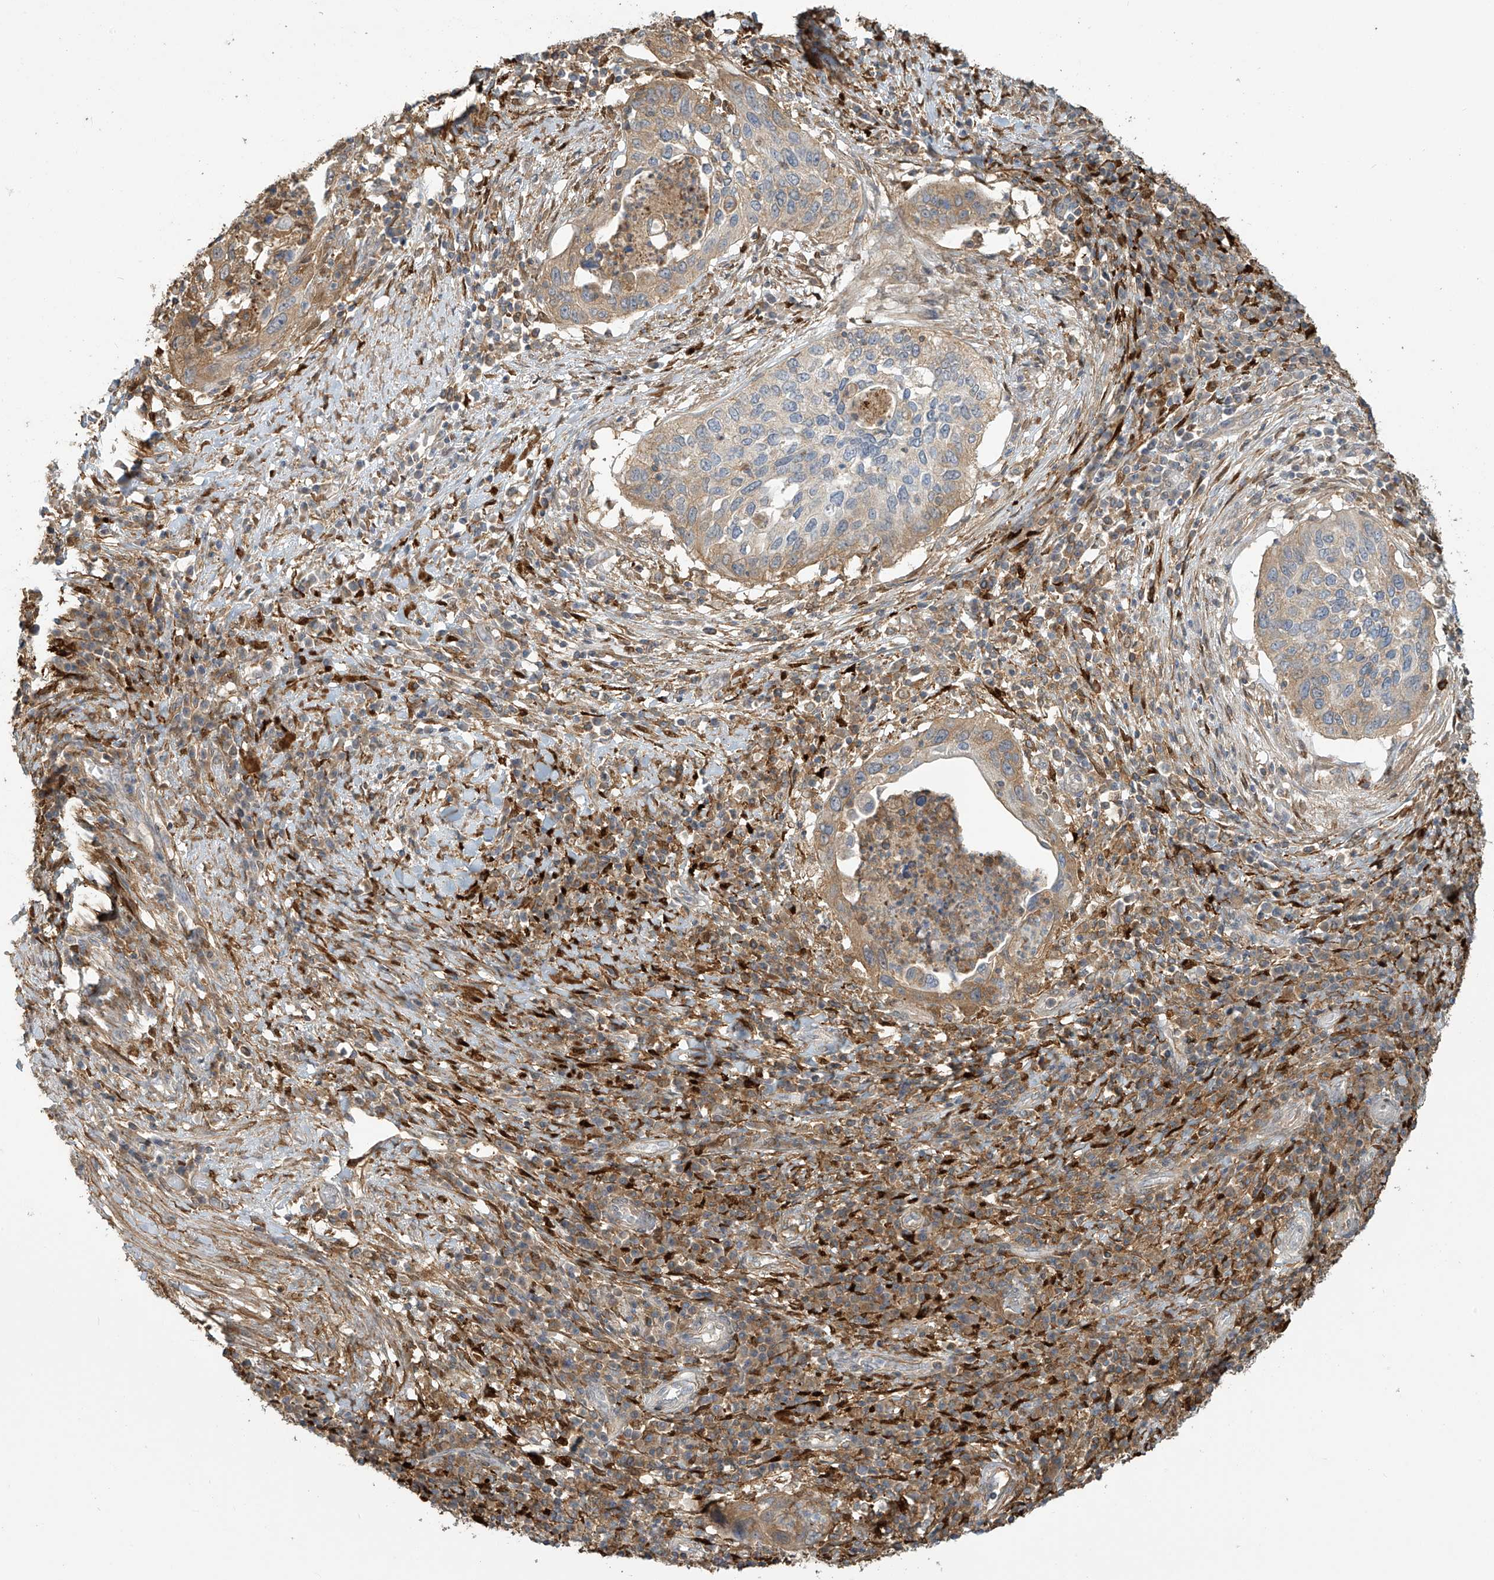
{"staining": {"intensity": "weak", "quantity": "<25%", "location": "cytoplasmic/membranous"}, "tissue": "cervical cancer", "cell_type": "Tumor cells", "image_type": "cancer", "snomed": [{"axis": "morphology", "description": "Squamous cell carcinoma, NOS"}, {"axis": "topography", "description": "Cervix"}], "caption": "This is an immunohistochemistry micrograph of squamous cell carcinoma (cervical). There is no staining in tumor cells.", "gene": "TAGAP", "patient": {"sex": "female", "age": 38}}